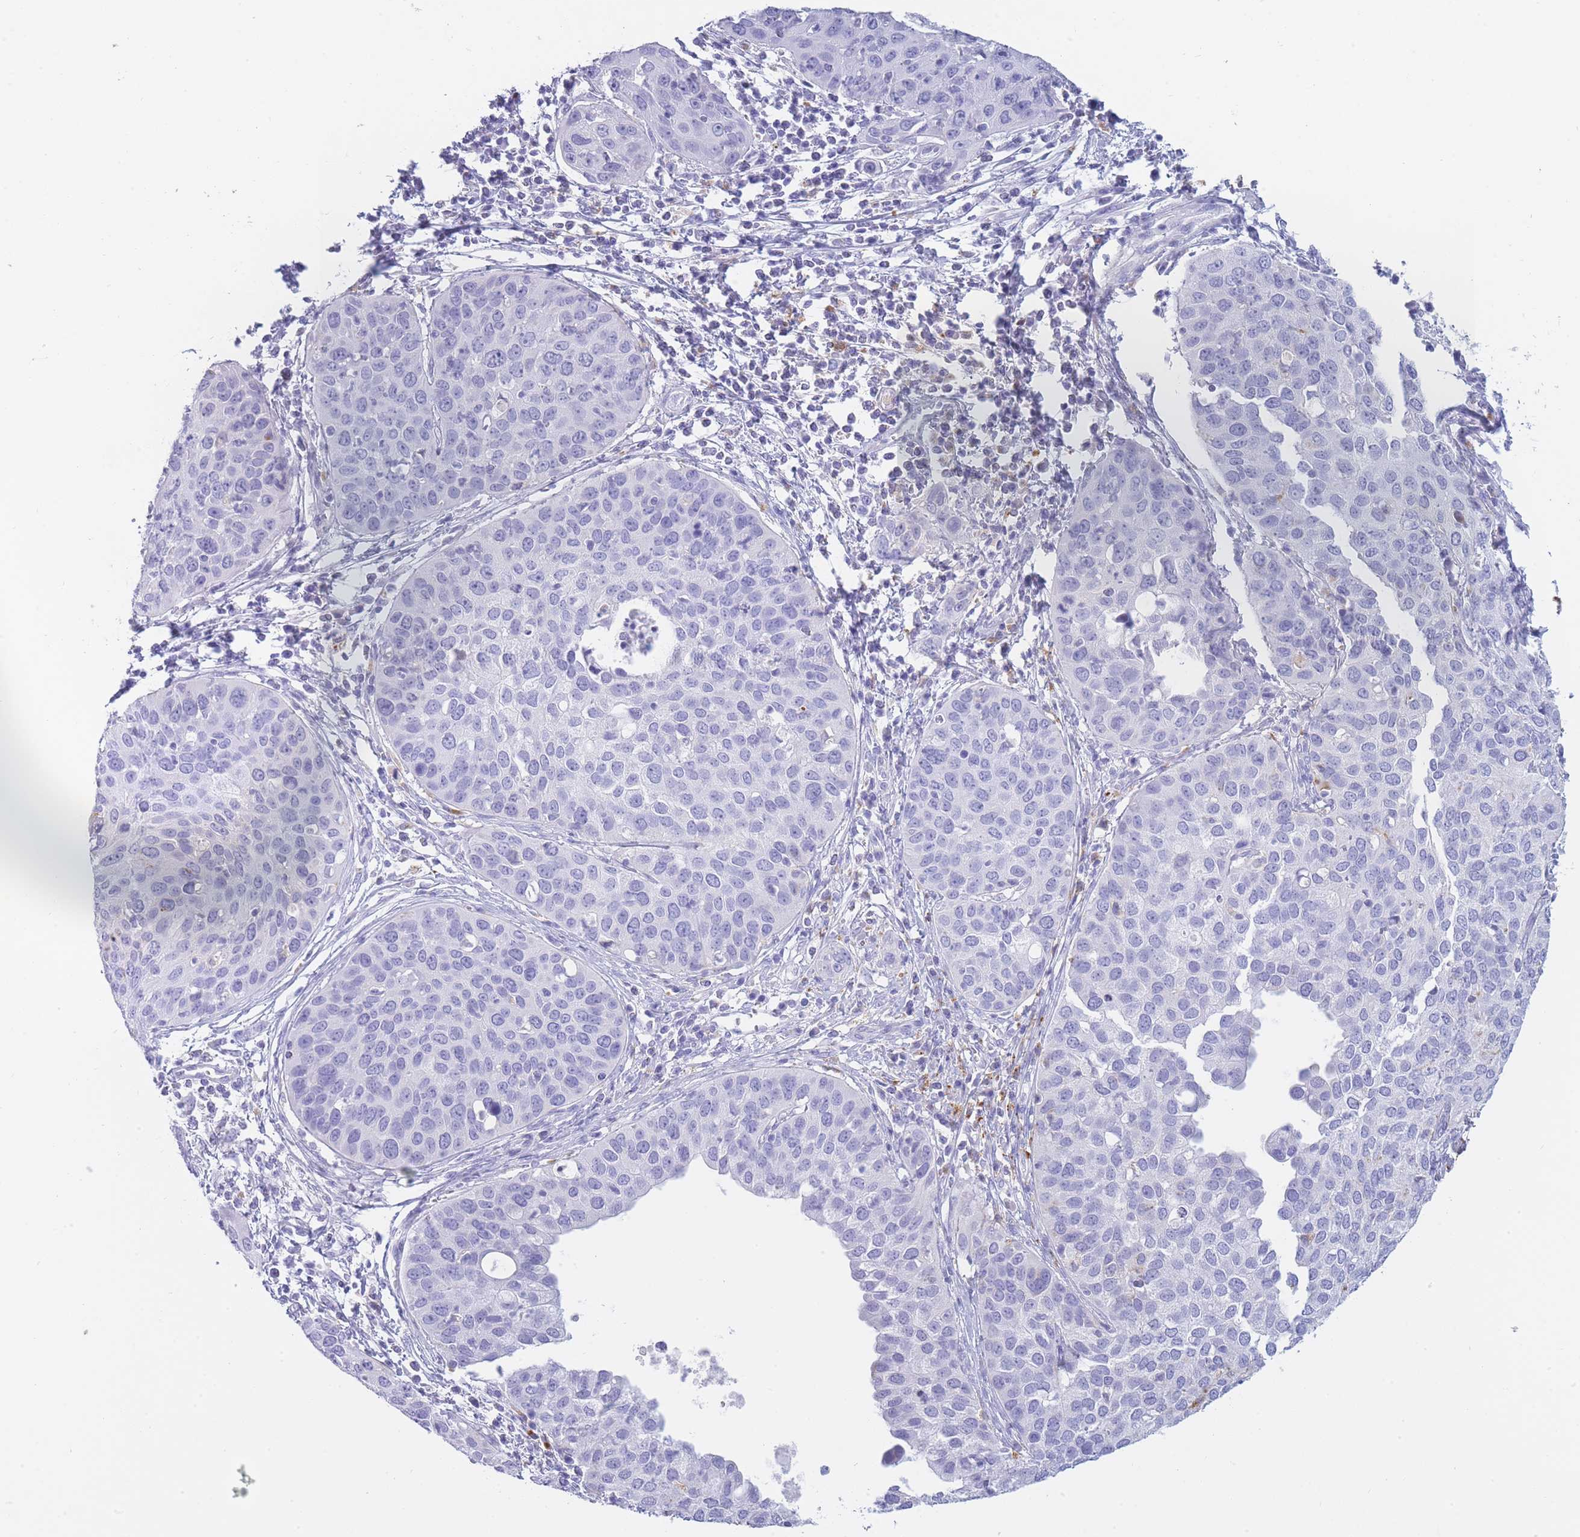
{"staining": {"intensity": "negative", "quantity": "none", "location": "none"}, "tissue": "cervical cancer", "cell_type": "Tumor cells", "image_type": "cancer", "snomed": [{"axis": "morphology", "description": "Squamous cell carcinoma, NOS"}, {"axis": "topography", "description": "Cervix"}], "caption": "Immunohistochemical staining of human cervical cancer (squamous cell carcinoma) exhibits no significant staining in tumor cells.", "gene": "GAA", "patient": {"sex": "female", "age": 36}}